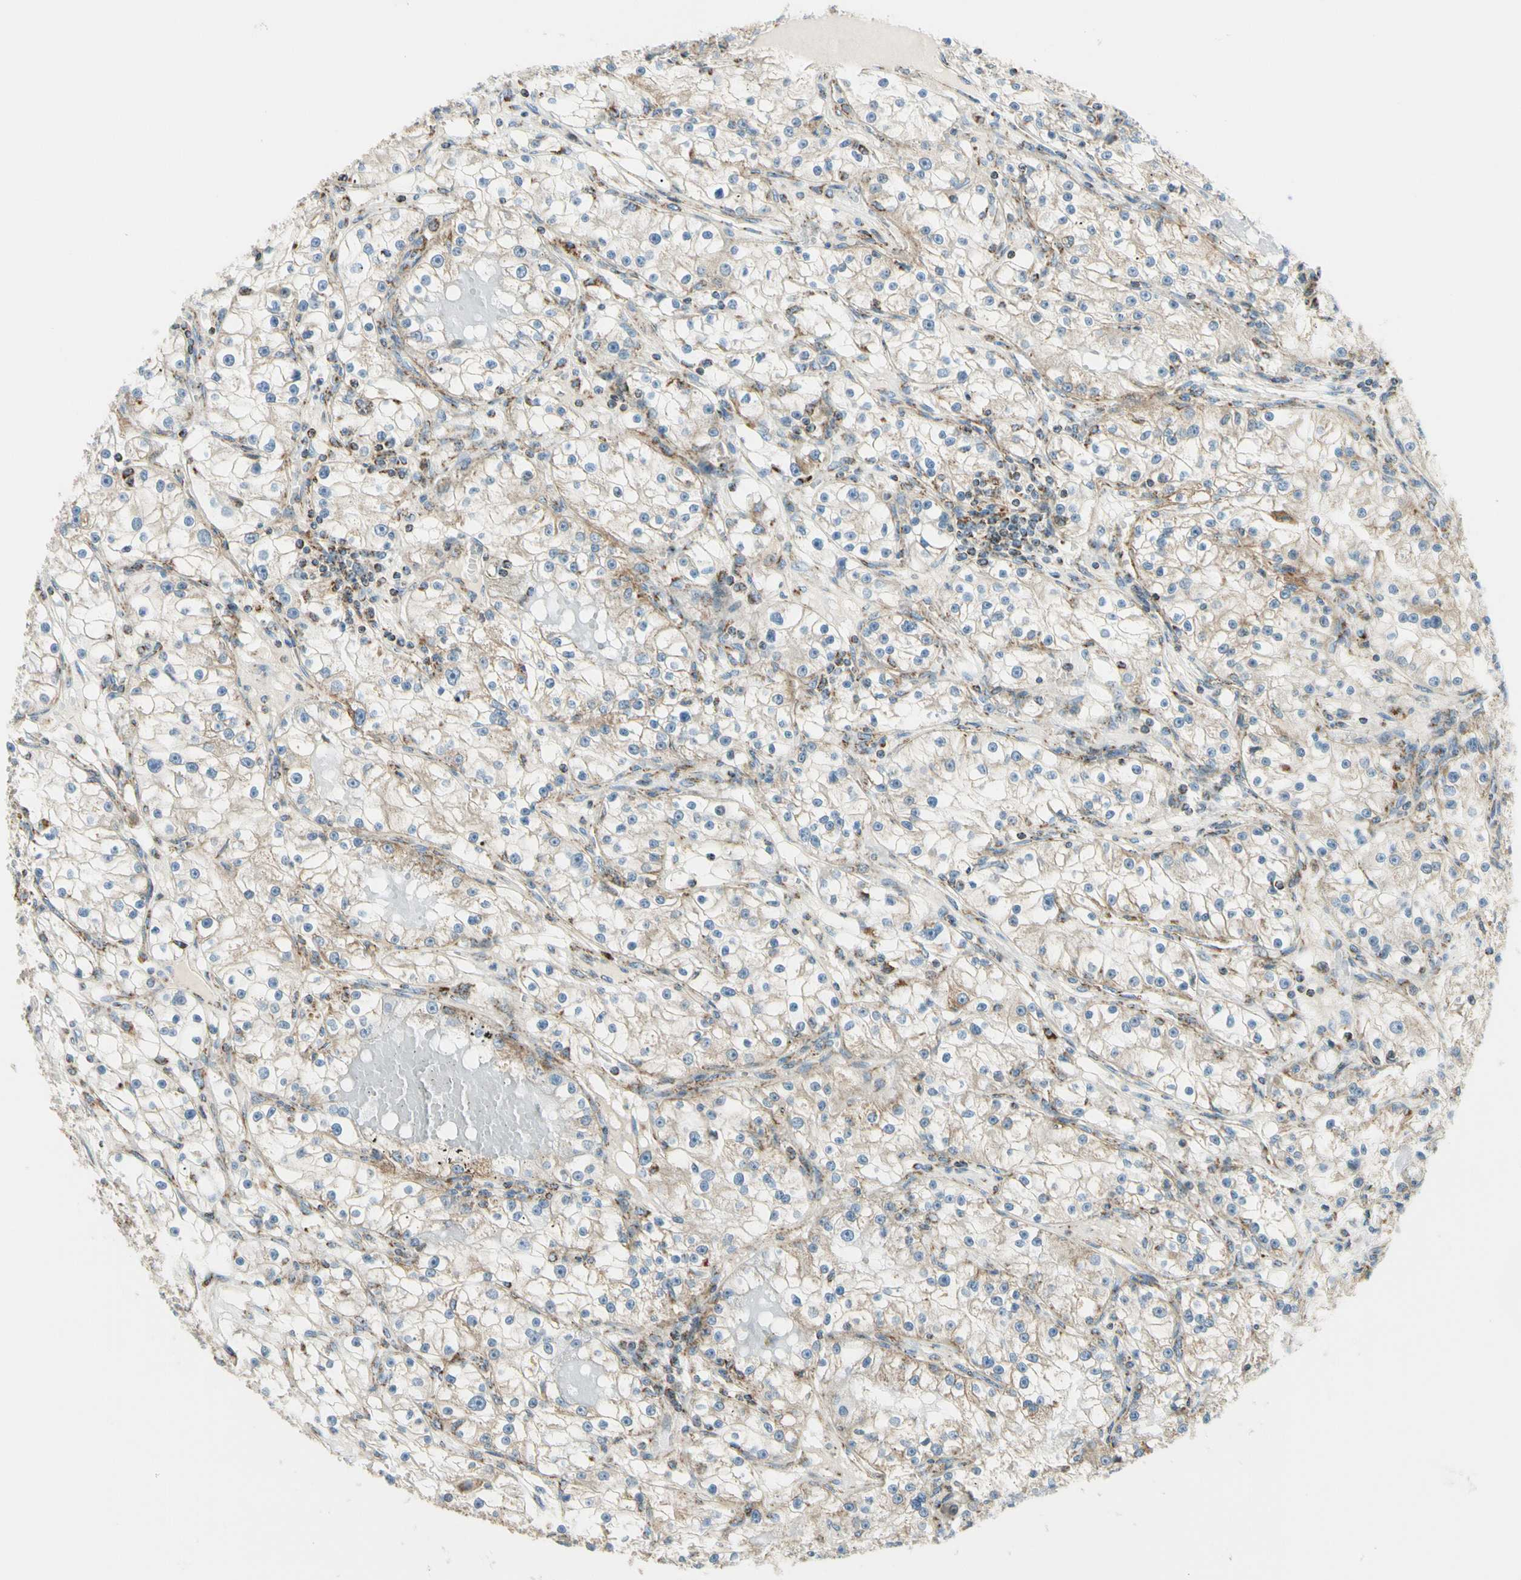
{"staining": {"intensity": "weak", "quantity": "25%-75%", "location": "cytoplasmic/membranous"}, "tissue": "renal cancer", "cell_type": "Tumor cells", "image_type": "cancer", "snomed": [{"axis": "morphology", "description": "Adenocarcinoma, NOS"}, {"axis": "topography", "description": "Kidney"}], "caption": "Immunohistochemistry of human renal adenocarcinoma exhibits low levels of weak cytoplasmic/membranous expression in approximately 25%-75% of tumor cells. Immunohistochemistry (ihc) stains the protein in brown and the nuclei are stained blue.", "gene": "TBC1D10A", "patient": {"sex": "male", "age": 56}}